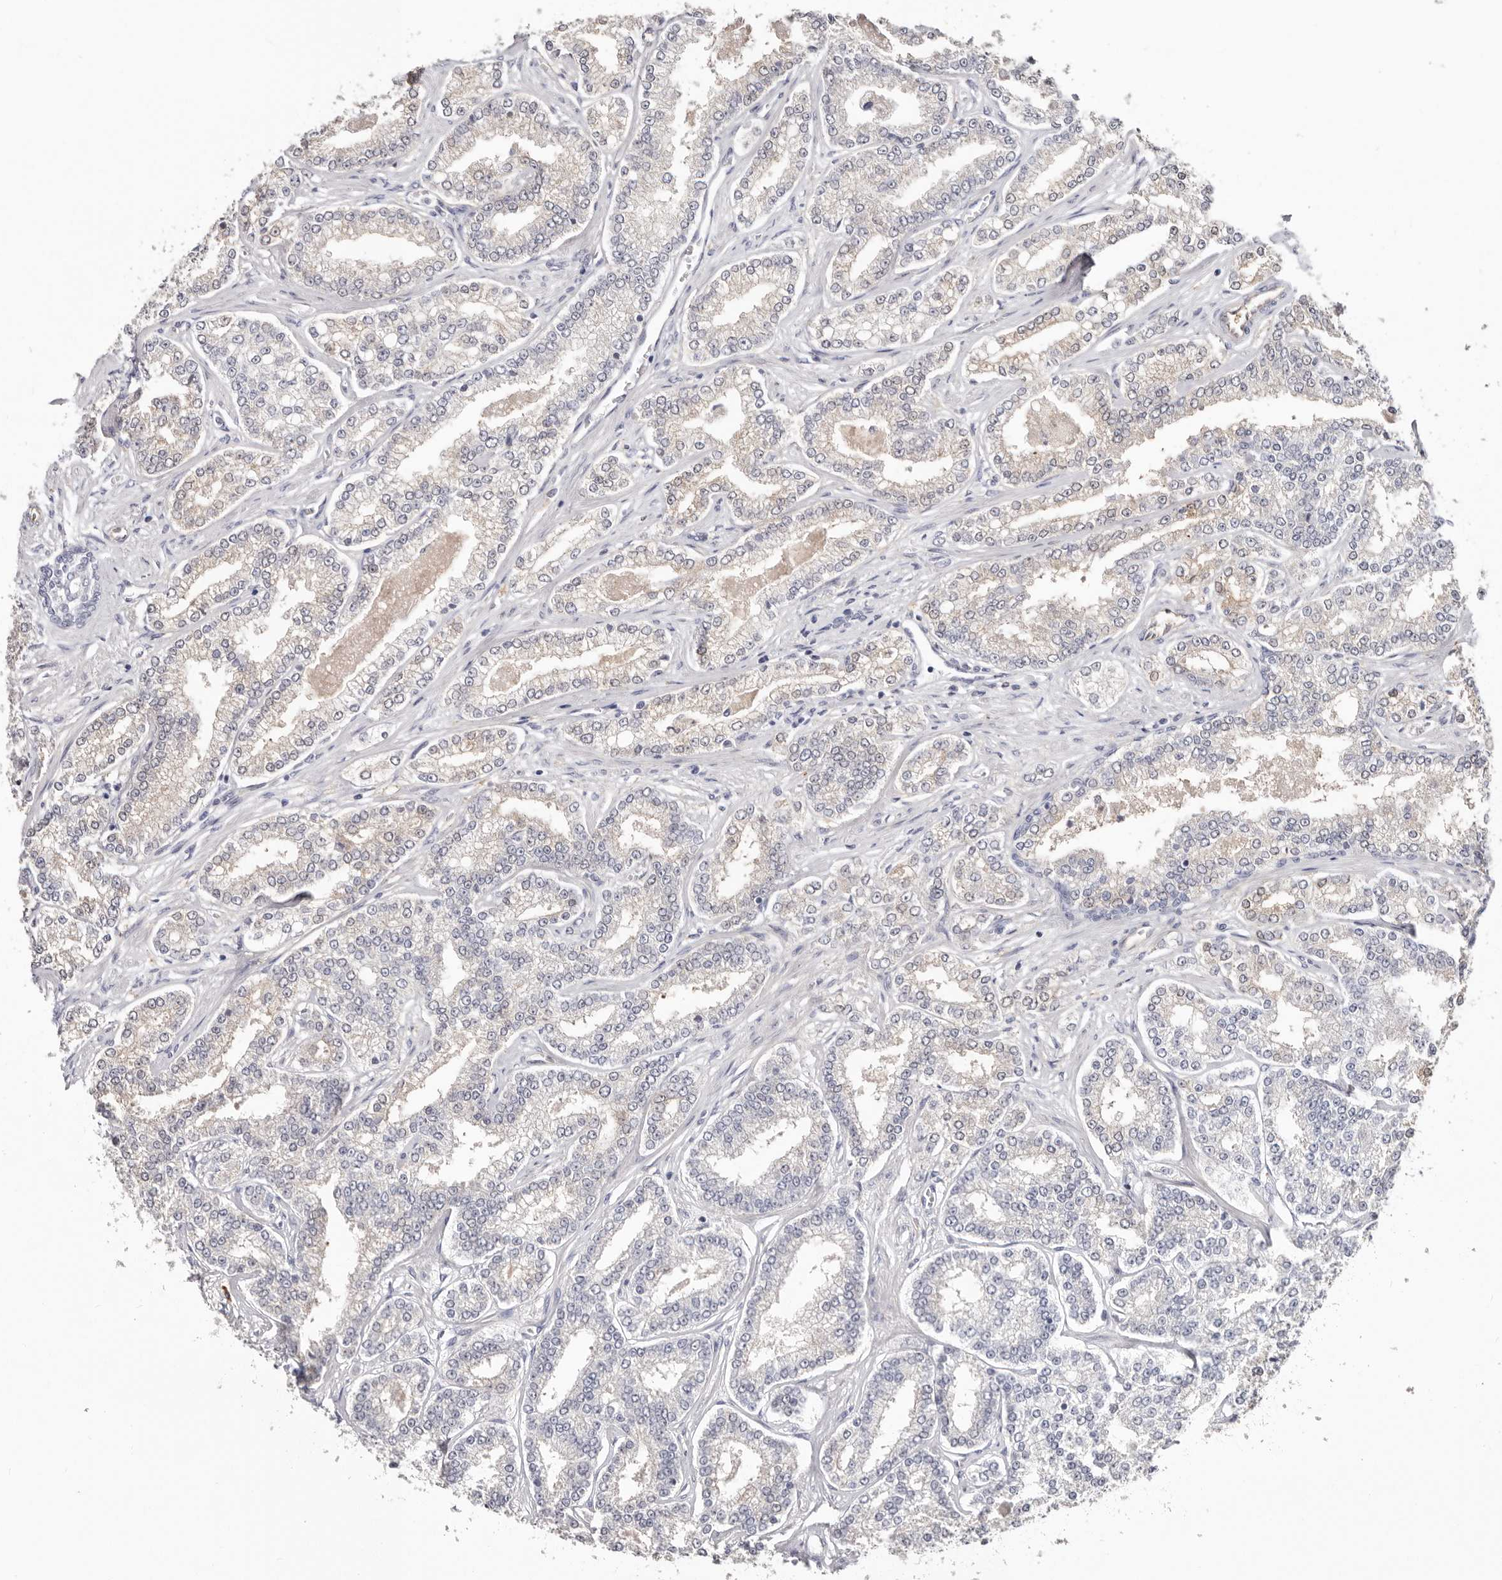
{"staining": {"intensity": "negative", "quantity": "none", "location": "none"}, "tissue": "prostate cancer", "cell_type": "Tumor cells", "image_type": "cancer", "snomed": [{"axis": "morphology", "description": "Normal tissue, NOS"}, {"axis": "morphology", "description": "Adenocarcinoma, High grade"}, {"axis": "topography", "description": "Prostate"}], "caption": "A high-resolution photomicrograph shows immunohistochemistry (IHC) staining of high-grade adenocarcinoma (prostate), which displays no significant staining in tumor cells. The staining was performed using DAB (3,3'-diaminobenzidine) to visualize the protein expression in brown, while the nuclei were stained in blue with hematoxylin (Magnification: 20x).", "gene": "PKDCC", "patient": {"sex": "male", "age": 83}}